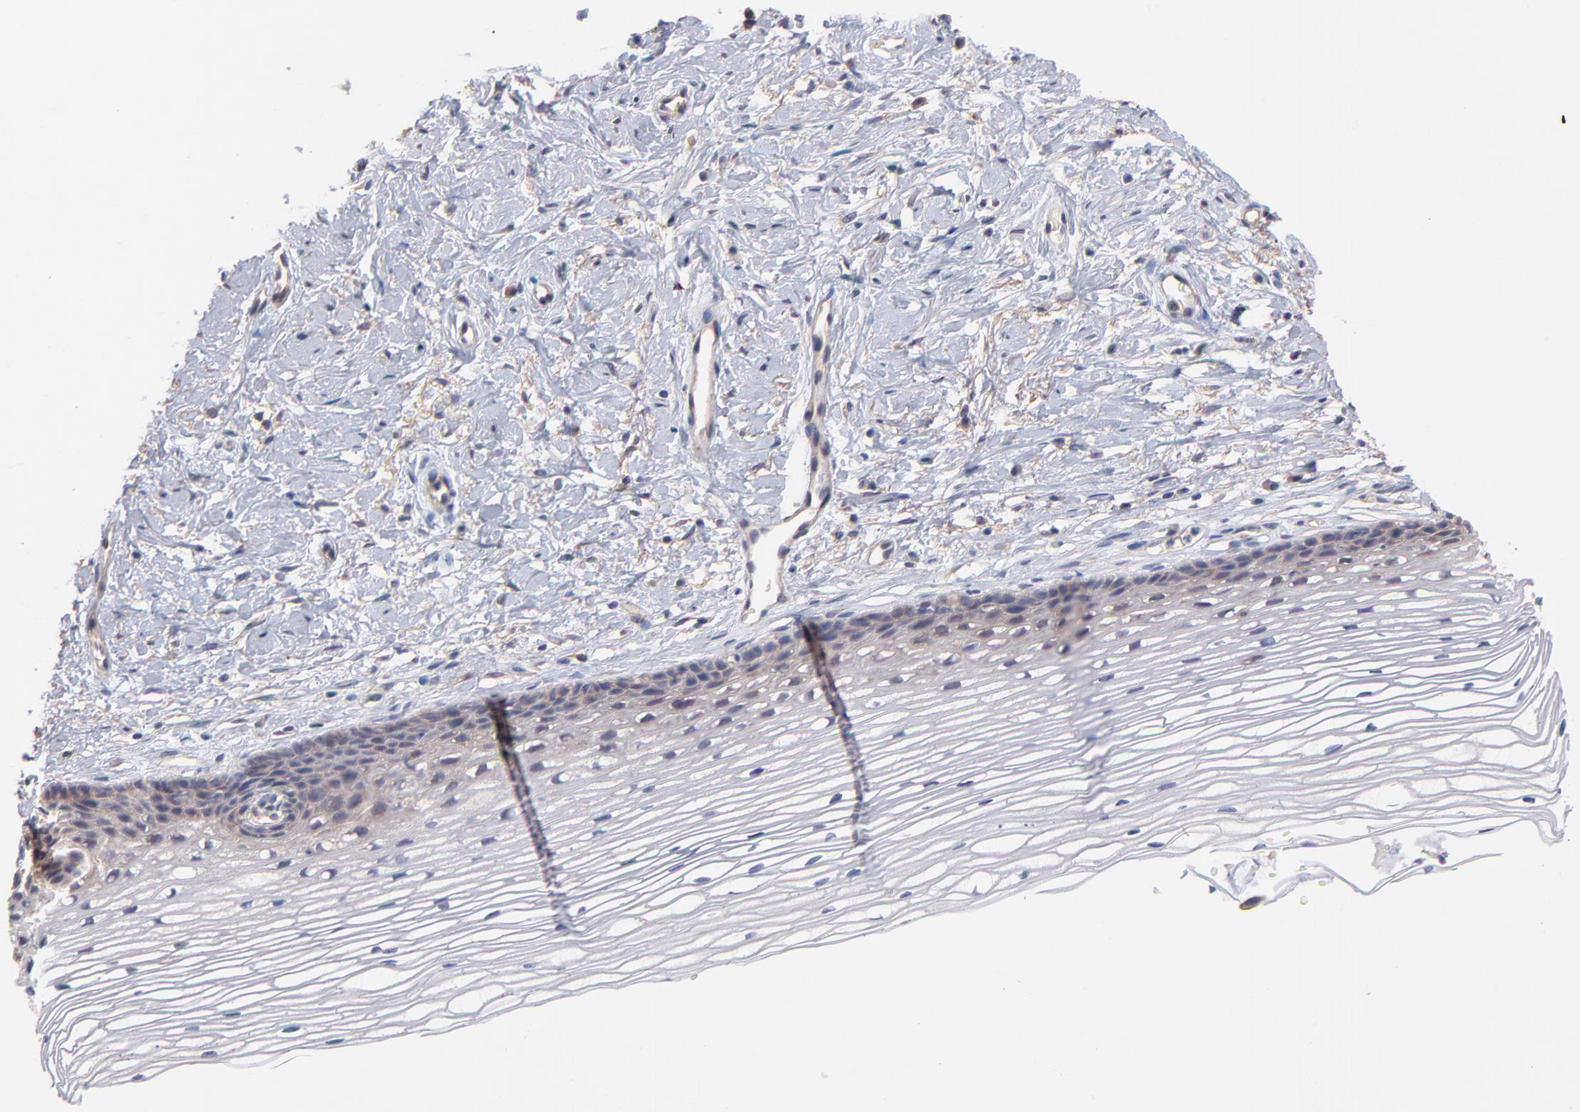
{"staining": {"intensity": "moderate", "quantity": ">75%", "location": "cytoplasmic/membranous"}, "tissue": "cervix", "cell_type": "Glandular cells", "image_type": "normal", "snomed": [{"axis": "morphology", "description": "Normal tissue, NOS"}, {"axis": "topography", "description": "Cervix"}], "caption": "DAB immunohistochemical staining of normal human cervix exhibits moderate cytoplasmic/membranous protein positivity in approximately >75% of glandular cells.", "gene": "STAP2", "patient": {"sex": "female", "age": 77}}